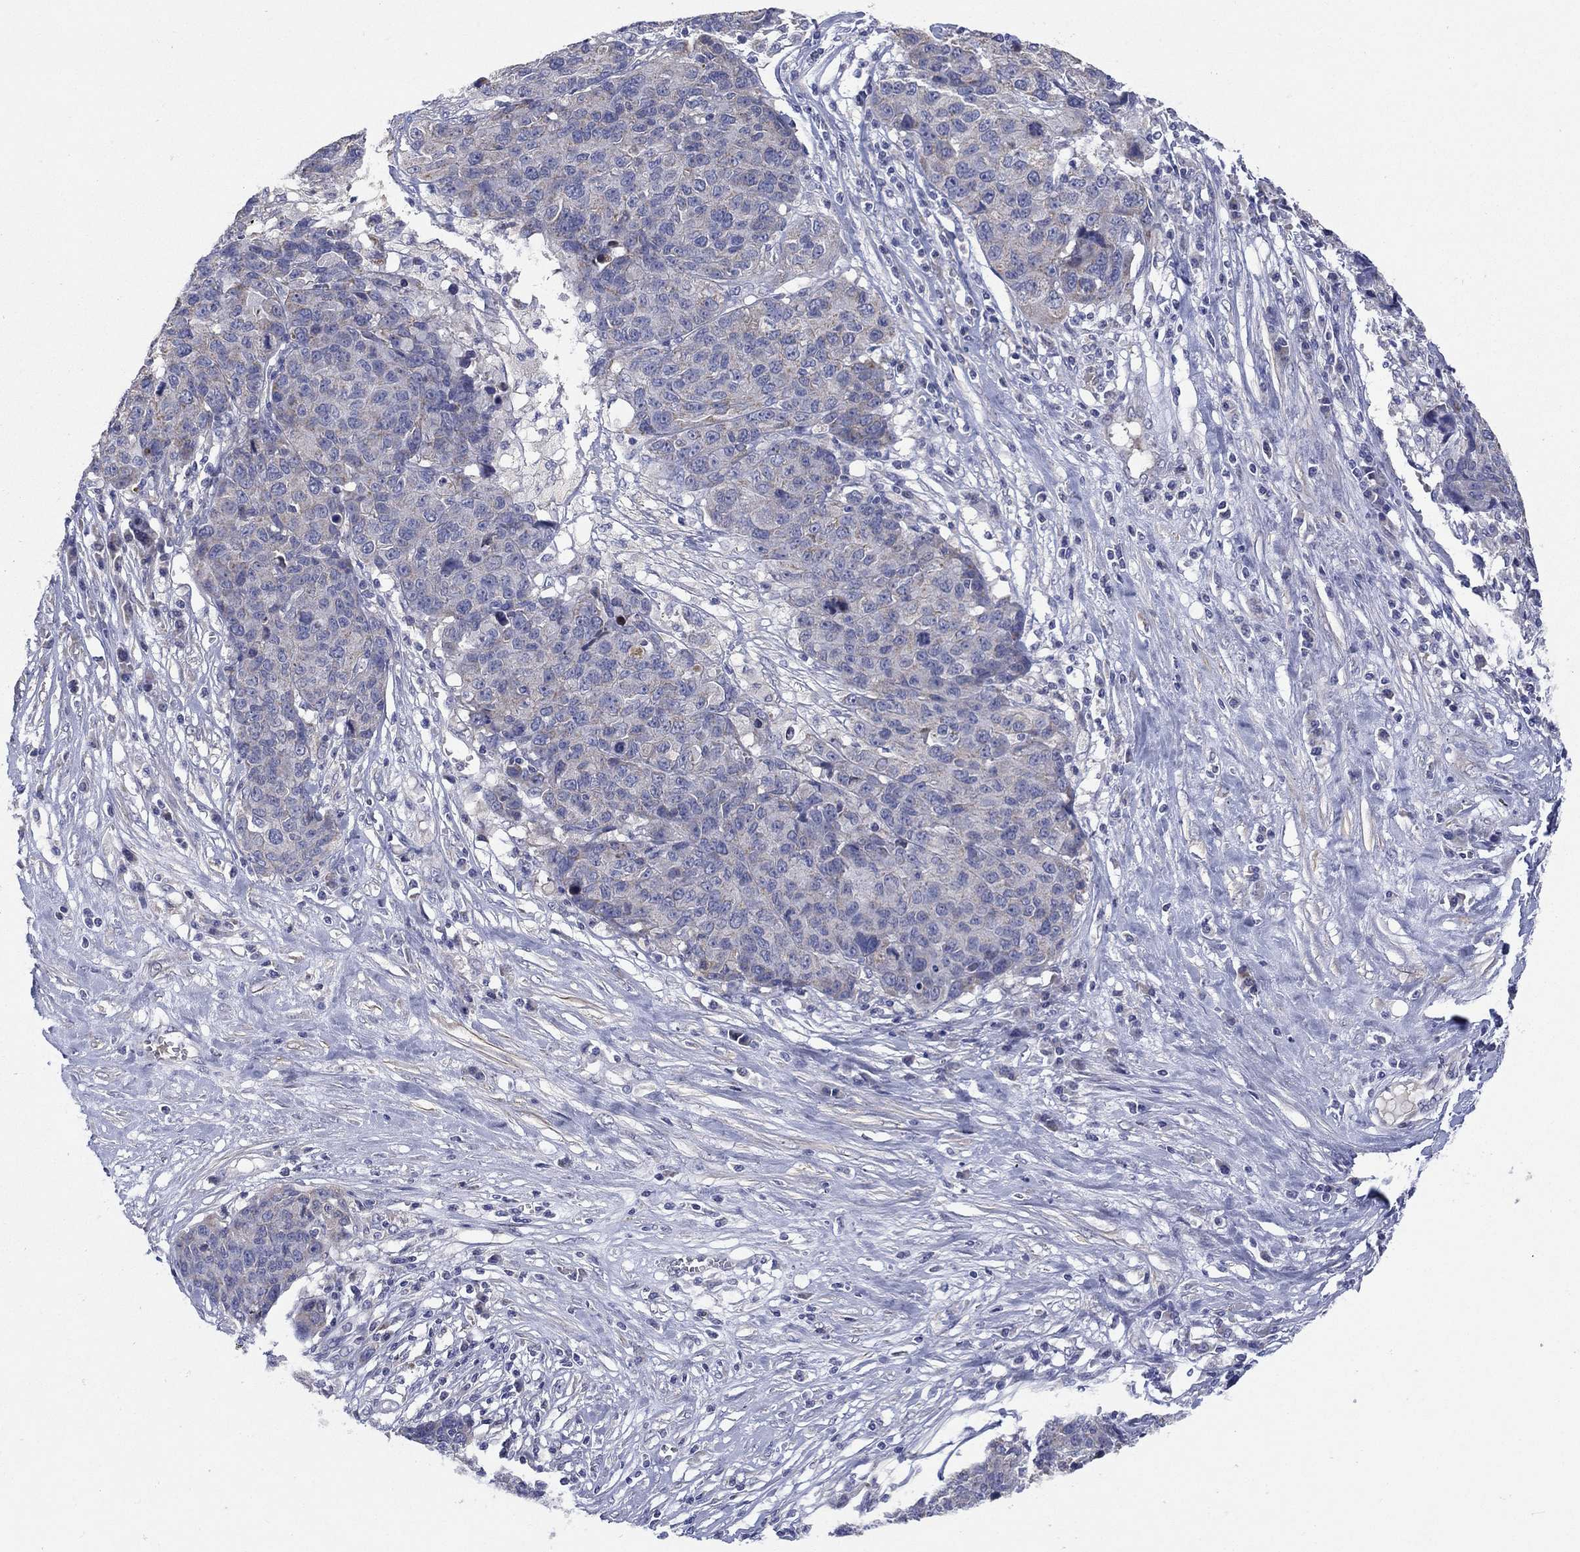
{"staining": {"intensity": "moderate", "quantity": "<25%", "location": "cytoplasmic/membranous"}, "tissue": "ovarian cancer", "cell_type": "Tumor cells", "image_type": "cancer", "snomed": [{"axis": "morphology", "description": "Cystadenocarcinoma, serous, NOS"}, {"axis": "topography", "description": "Ovary"}], "caption": "DAB (3,3'-diaminobenzidine) immunohistochemical staining of ovarian cancer (serous cystadenocarcinoma) displays moderate cytoplasmic/membranous protein staining in about <25% of tumor cells. Nuclei are stained in blue.", "gene": "CLVS1", "patient": {"sex": "female", "age": 87}}